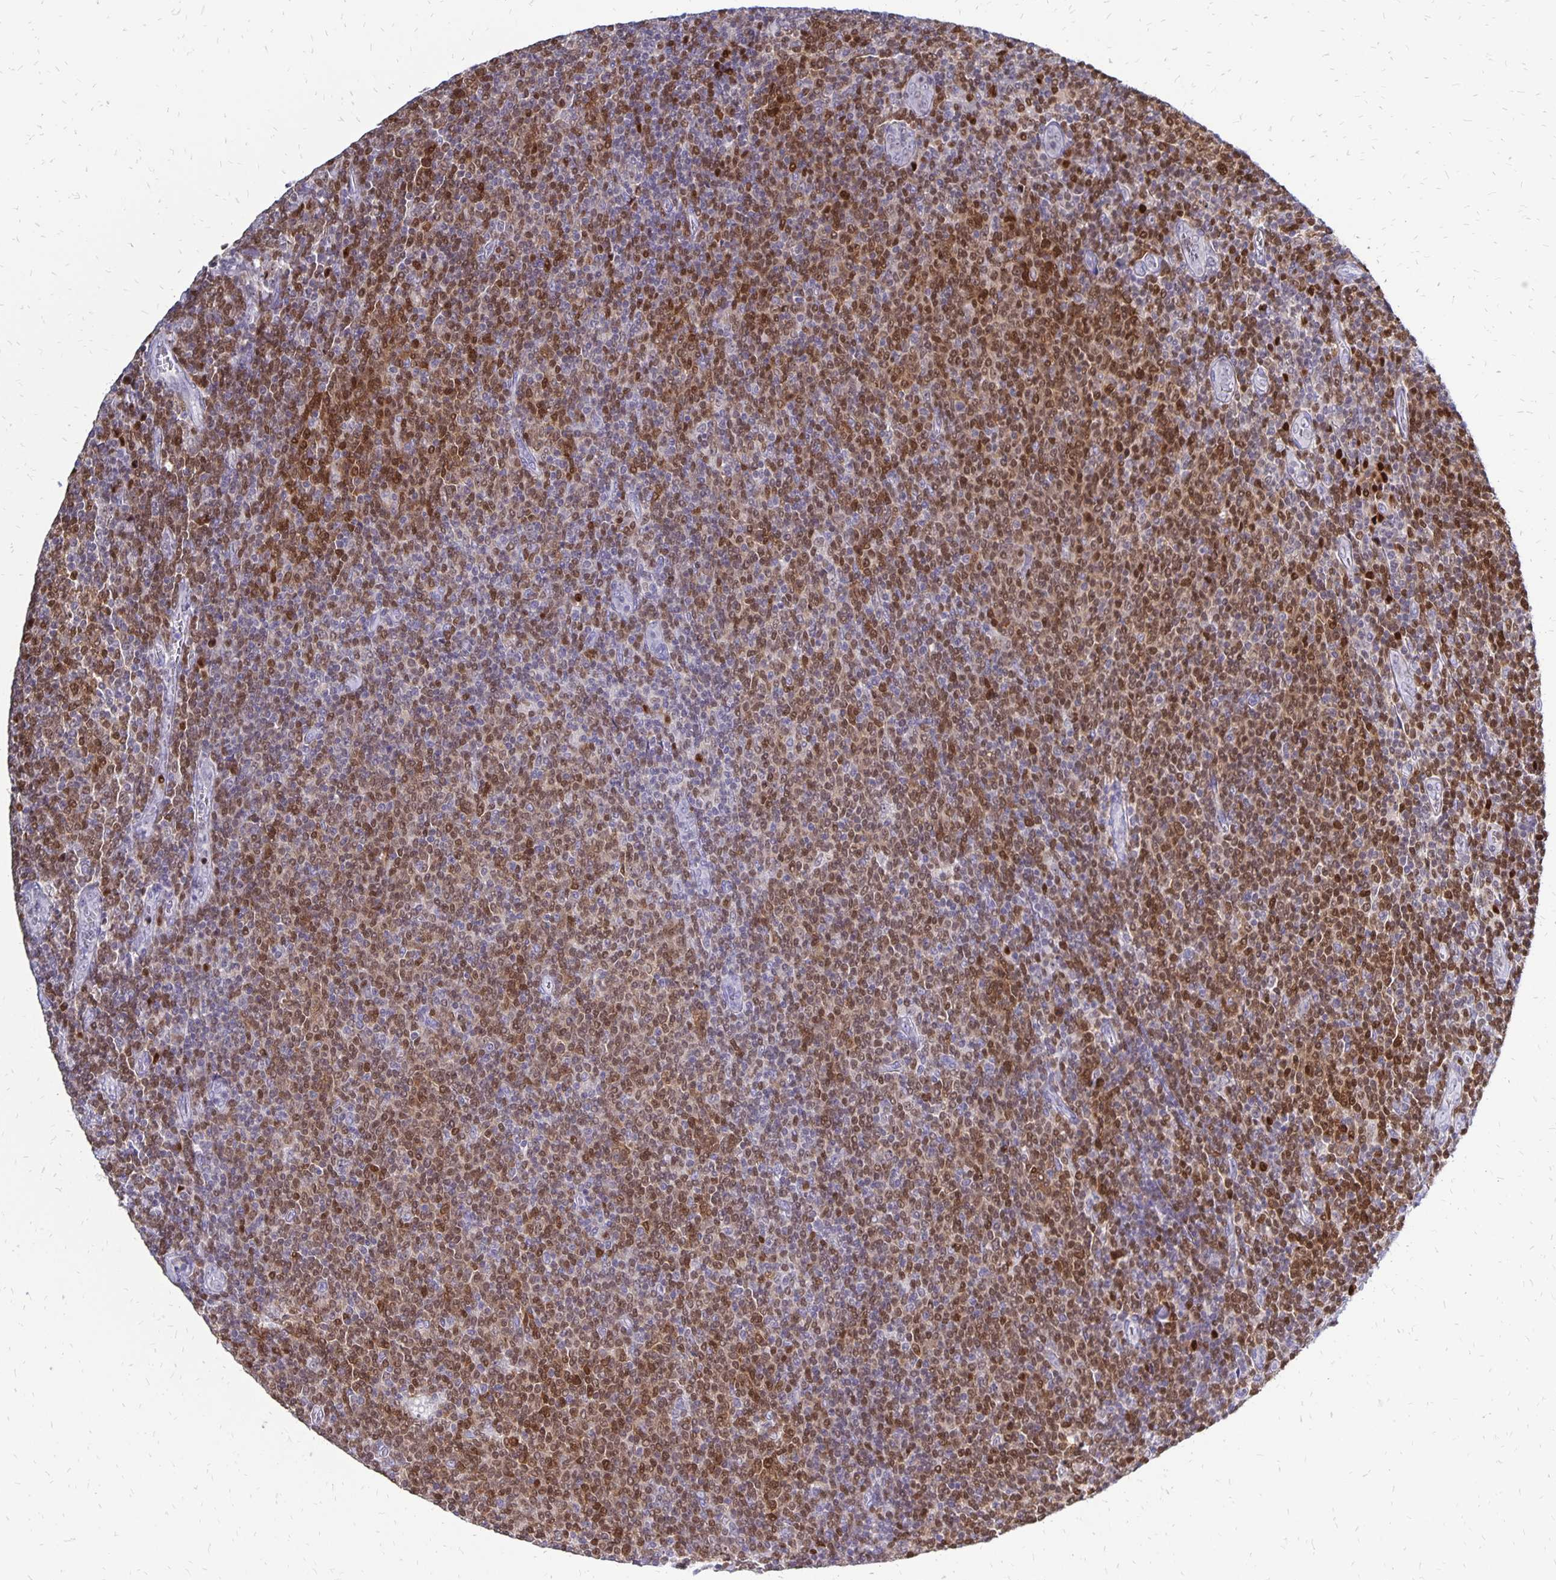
{"staining": {"intensity": "moderate", "quantity": ">75%", "location": "nuclear"}, "tissue": "lymphoma", "cell_type": "Tumor cells", "image_type": "cancer", "snomed": [{"axis": "morphology", "description": "Malignant lymphoma, non-Hodgkin's type, Low grade"}, {"axis": "topography", "description": "Lymph node"}], "caption": "IHC (DAB (3,3'-diaminobenzidine)) staining of human lymphoma reveals moderate nuclear protein expression in about >75% of tumor cells. (Brightfield microscopy of DAB IHC at high magnification).", "gene": "DCK", "patient": {"sex": "male", "age": 52}}